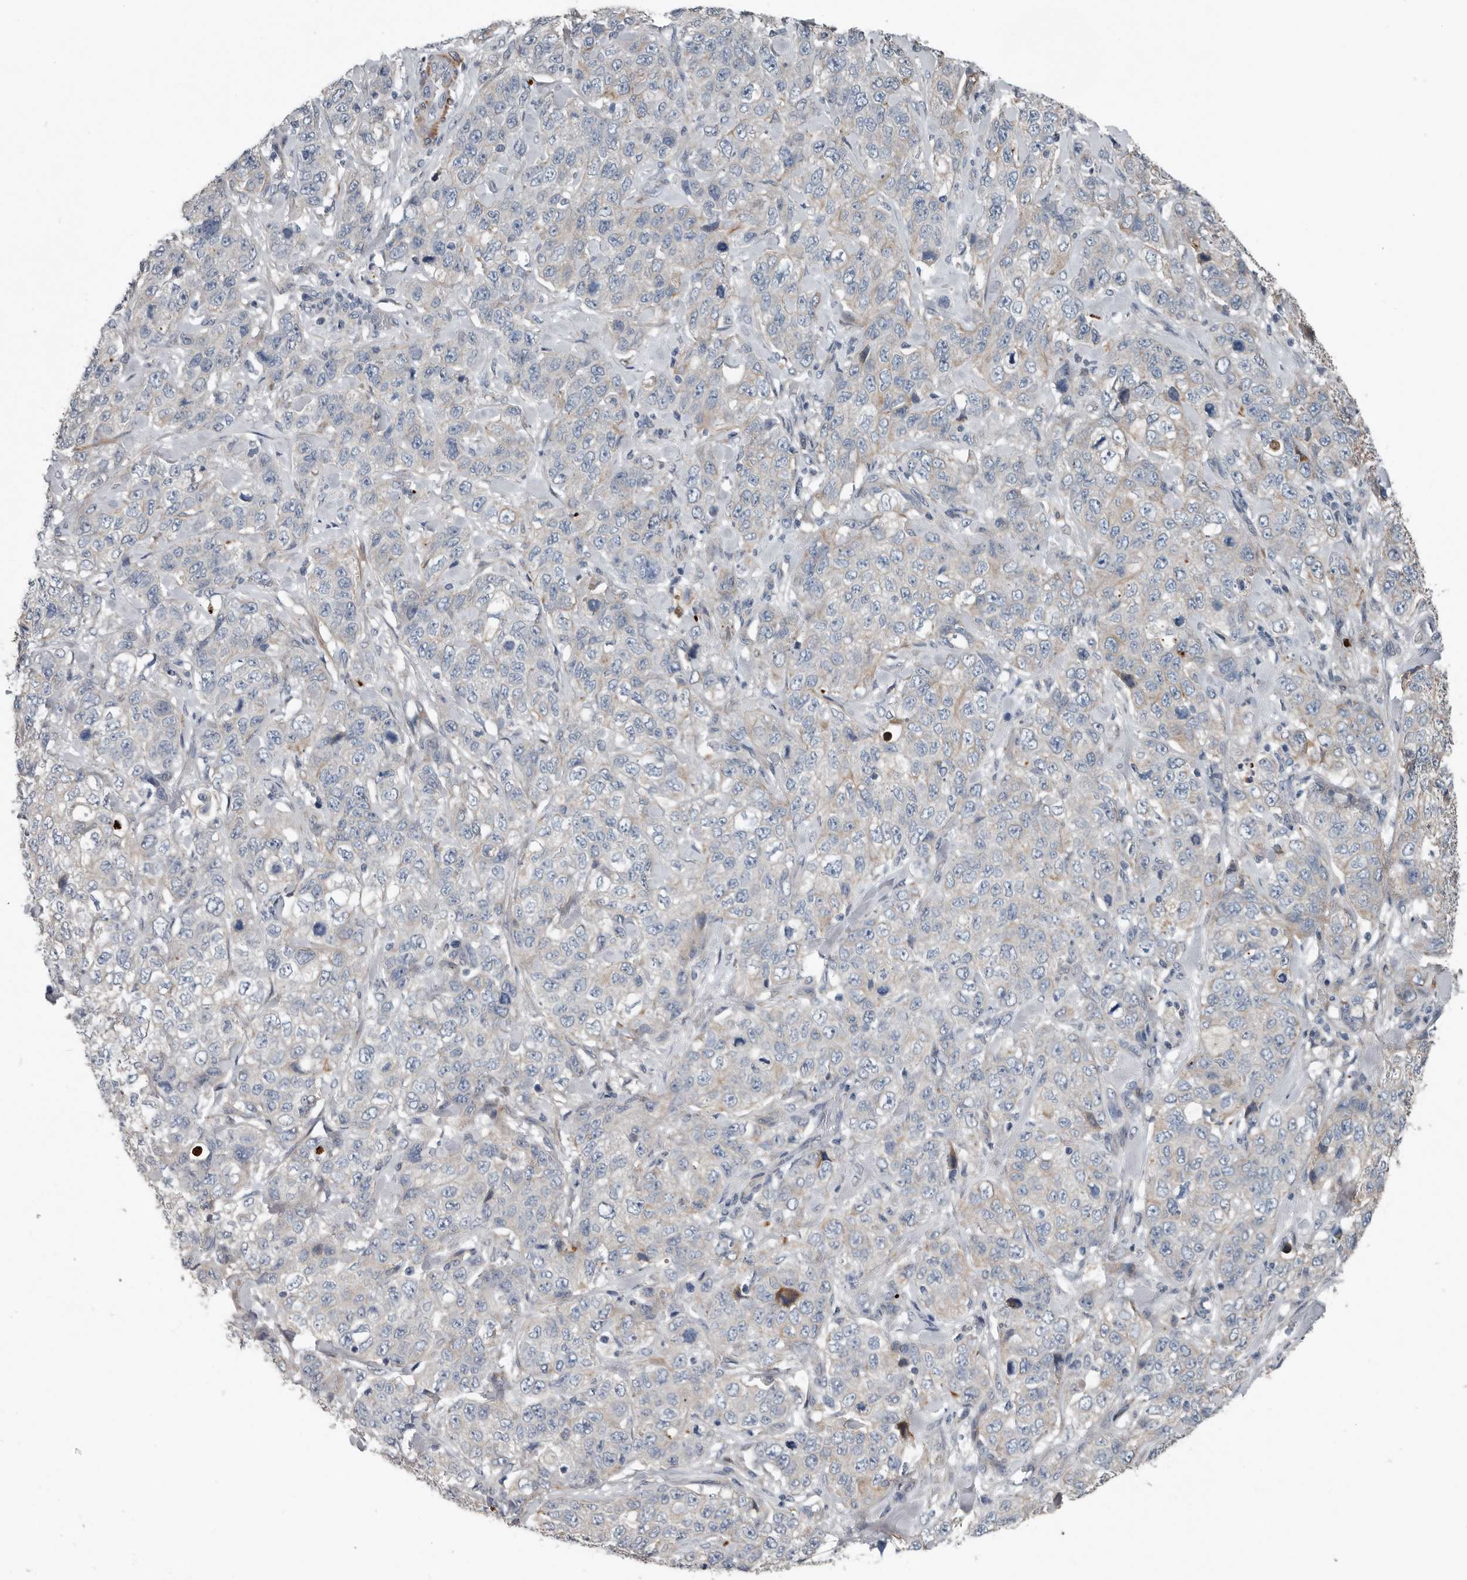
{"staining": {"intensity": "negative", "quantity": "none", "location": "none"}, "tissue": "stomach cancer", "cell_type": "Tumor cells", "image_type": "cancer", "snomed": [{"axis": "morphology", "description": "Adenocarcinoma, NOS"}, {"axis": "topography", "description": "Stomach"}], "caption": "Tumor cells are negative for protein expression in human stomach cancer (adenocarcinoma).", "gene": "DPY19L4", "patient": {"sex": "male", "age": 48}}